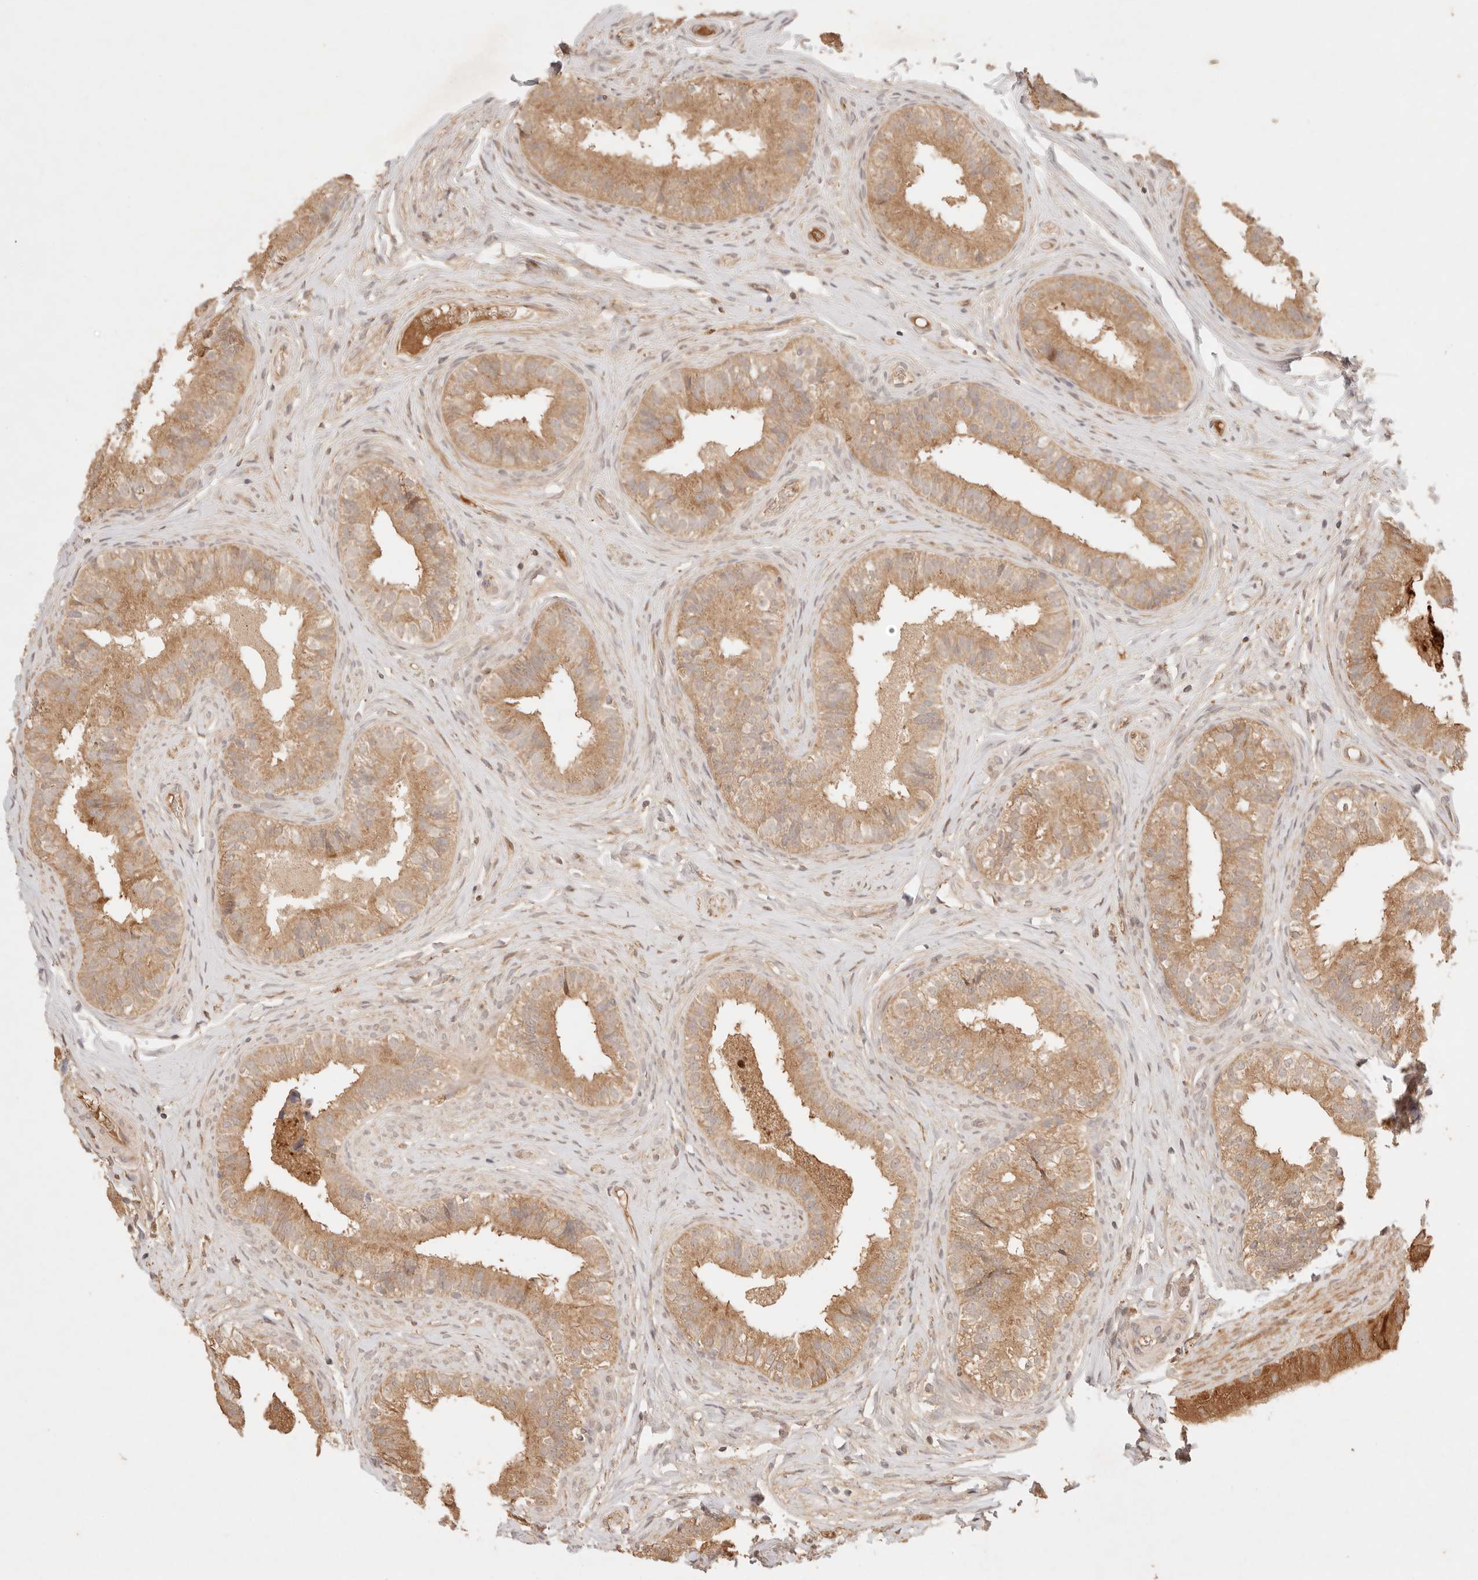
{"staining": {"intensity": "moderate", "quantity": ">75%", "location": "cytoplasmic/membranous"}, "tissue": "epididymis", "cell_type": "Glandular cells", "image_type": "normal", "snomed": [{"axis": "morphology", "description": "Normal tissue, NOS"}, {"axis": "topography", "description": "Epididymis"}], "caption": "Immunohistochemistry (IHC) histopathology image of benign epididymis: epididymis stained using immunohistochemistry reveals medium levels of moderate protein expression localized specifically in the cytoplasmic/membranous of glandular cells, appearing as a cytoplasmic/membranous brown color.", "gene": "PHLDA3", "patient": {"sex": "male", "age": 49}}